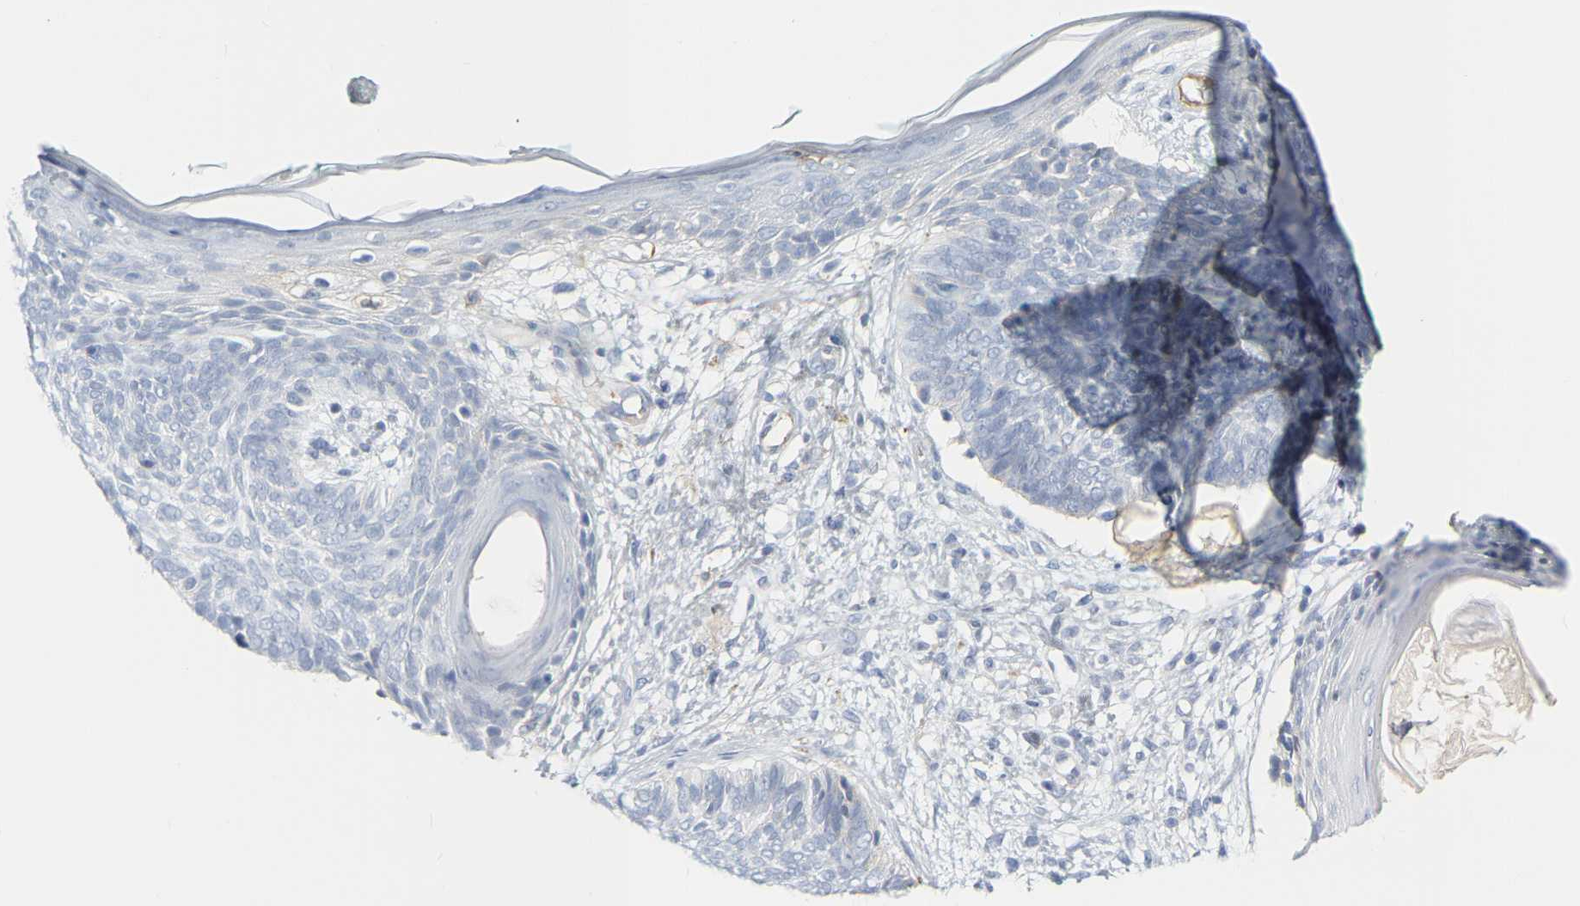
{"staining": {"intensity": "negative", "quantity": "none", "location": "none"}, "tissue": "skin cancer", "cell_type": "Tumor cells", "image_type": "cancer", "snomed": [{"axis": "morphology", "description": "Basal cell carcinoma"}, {"axis": "topography", "description": "Skin"}], "caption": "High magnification brightfield microscopy of skin cancer (basal cell carcinoma) stained with DAB (brown) and counterstained with hematoxylin (blue): tumor cells show no significant positivity. The staining was performed using DAB (3,3'-diaminobenzidine) to visualize the protein expression in brown, while the nuclei were stained in blue with hematoxylin (Magnification: 20x).", "gene": "GNAS", "patient": {"sex": "female", "age": 84}}